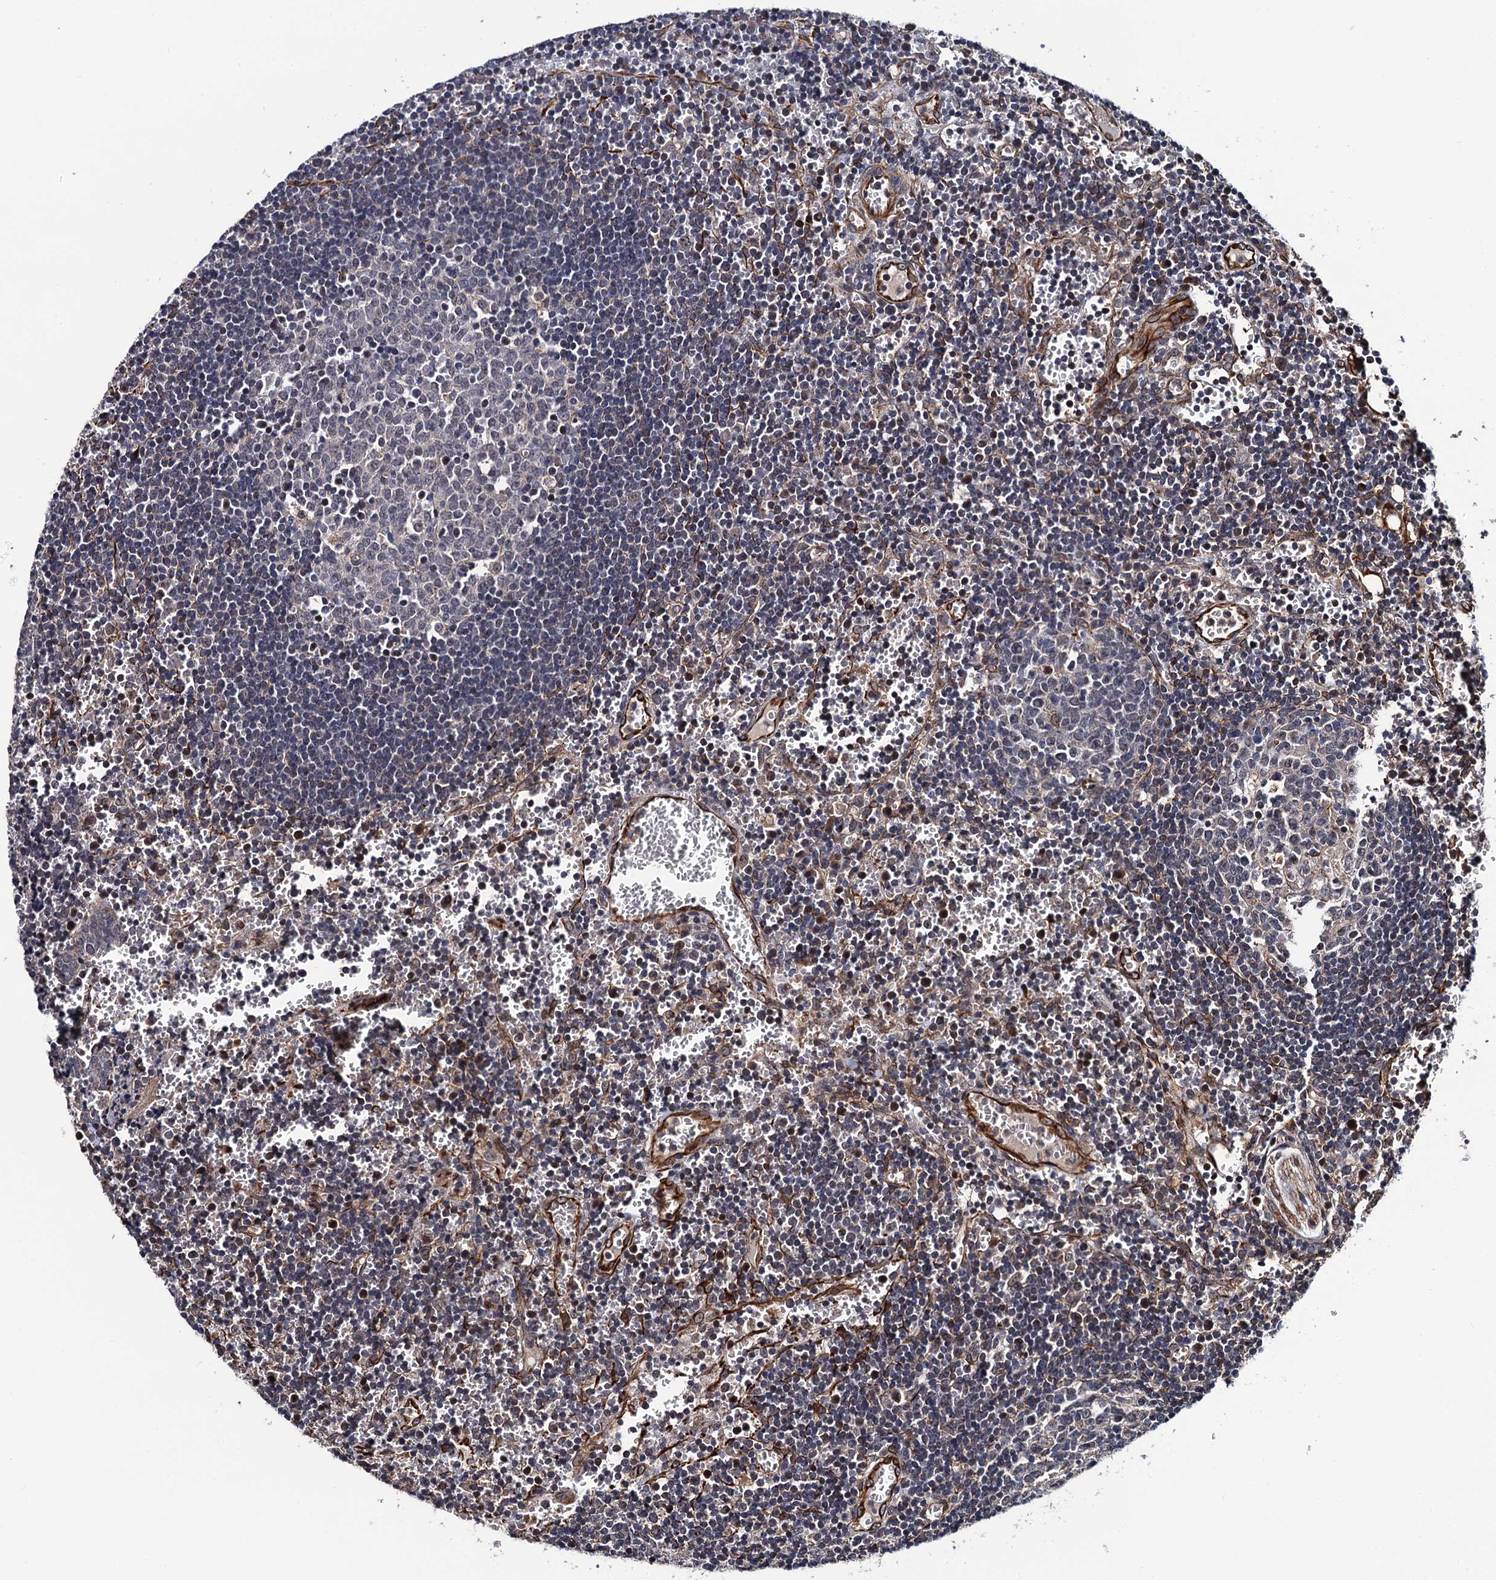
{"staining": {"intensity": "negative", "quantity": "none", "location": "none"}, "tissue": "lymph node", "cell_type": "Germinal center cells", "image_type": "normal", "snomed": [{"axis": "morphology", "description": "Normal tissue, NOS"}, {"axis": "topography", "description": "Lymph node"}], "caption": "This is an immunohistochemistry (IHC) photomicrograph of benign human lymph node. There is no expression in germinal center cells.", "gene": "FSIP1", "patient": {"sex": "female", "age": 73}}